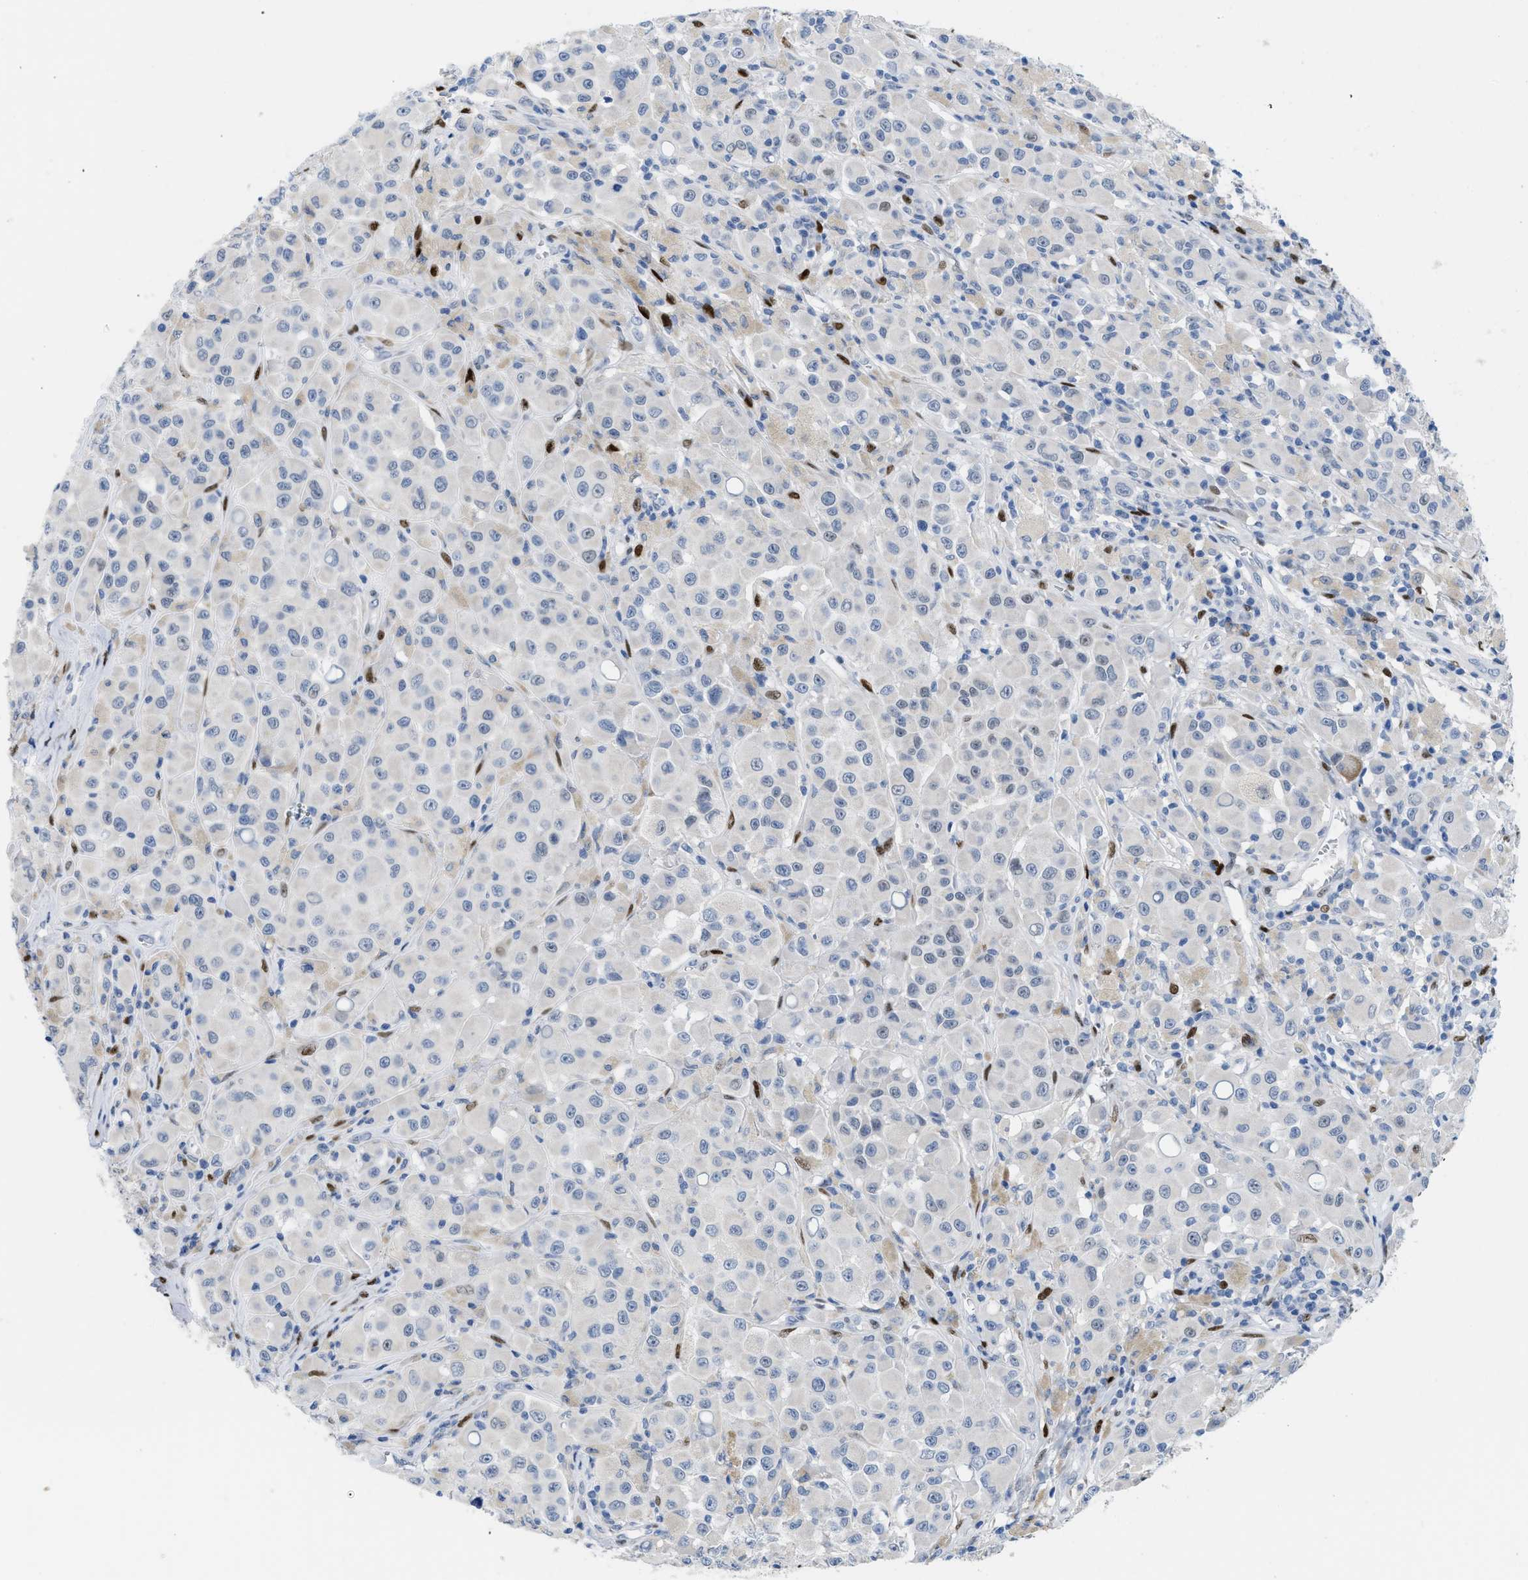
{"staining": {"intensity": "negative", "quantity": "none", "location": "none"}, "tissue": "melanoma", "cell_type": "Tumor cells", "image_type": "cancer", "snomed": [{"axis": "morphology", "description": "Malignant melanoma, NOS"}, {"axis": "topography", "description": "Skin"}], "caption": "Immunohistochemistry micrograph of neoplastic tissue: human melanoma stained with DAB (3,3'-diaminobenzidine) exhibits no significant protein positivity in tumor cells.", "gene": "NFIX", "patient": {"sex": "male", "age": 84}}